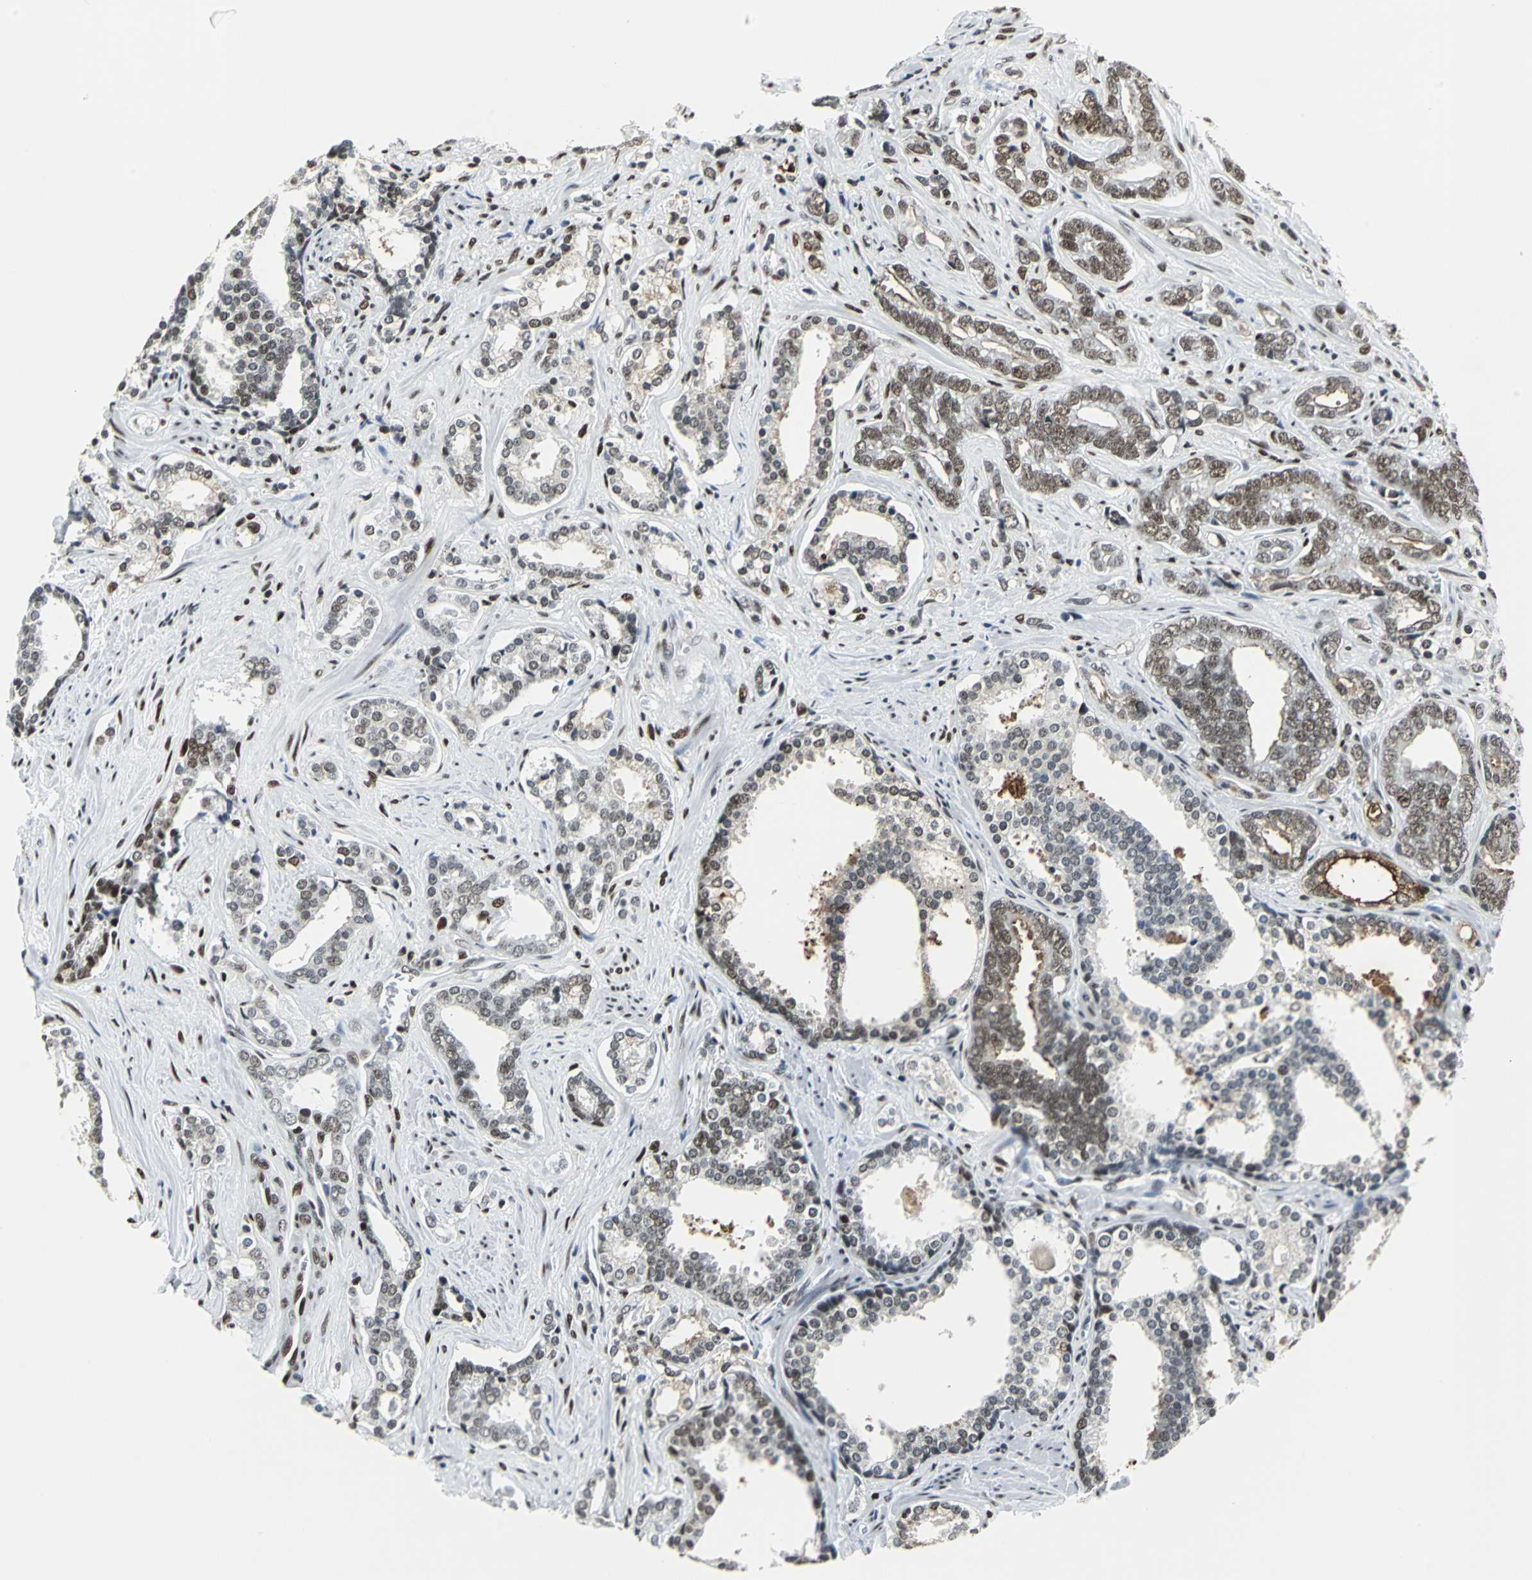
{"staining": {"intensity": "moderate", "quantity": "25%-75%", "location": "nuclear"}, "tissue": "prostate cancer", "cell_type": "Tumor cells", "image_type": "cancer", "snomed": [{"axis": "morphology", "description": "Adenocarcinoma, High grade"}, {"axis": "topography", "description": "Prostate"}], "caption": "High-magnification brightfield microscopy of prostate cancer stained with DAB (brown) and counterstained with hematoxylin (blue). tumor cells exhibit moderate nuclear positivity is appreciated in about25%-75% of cells.", "gene": "HDAC2", "patient": {"sex": "male", "age": 67}}